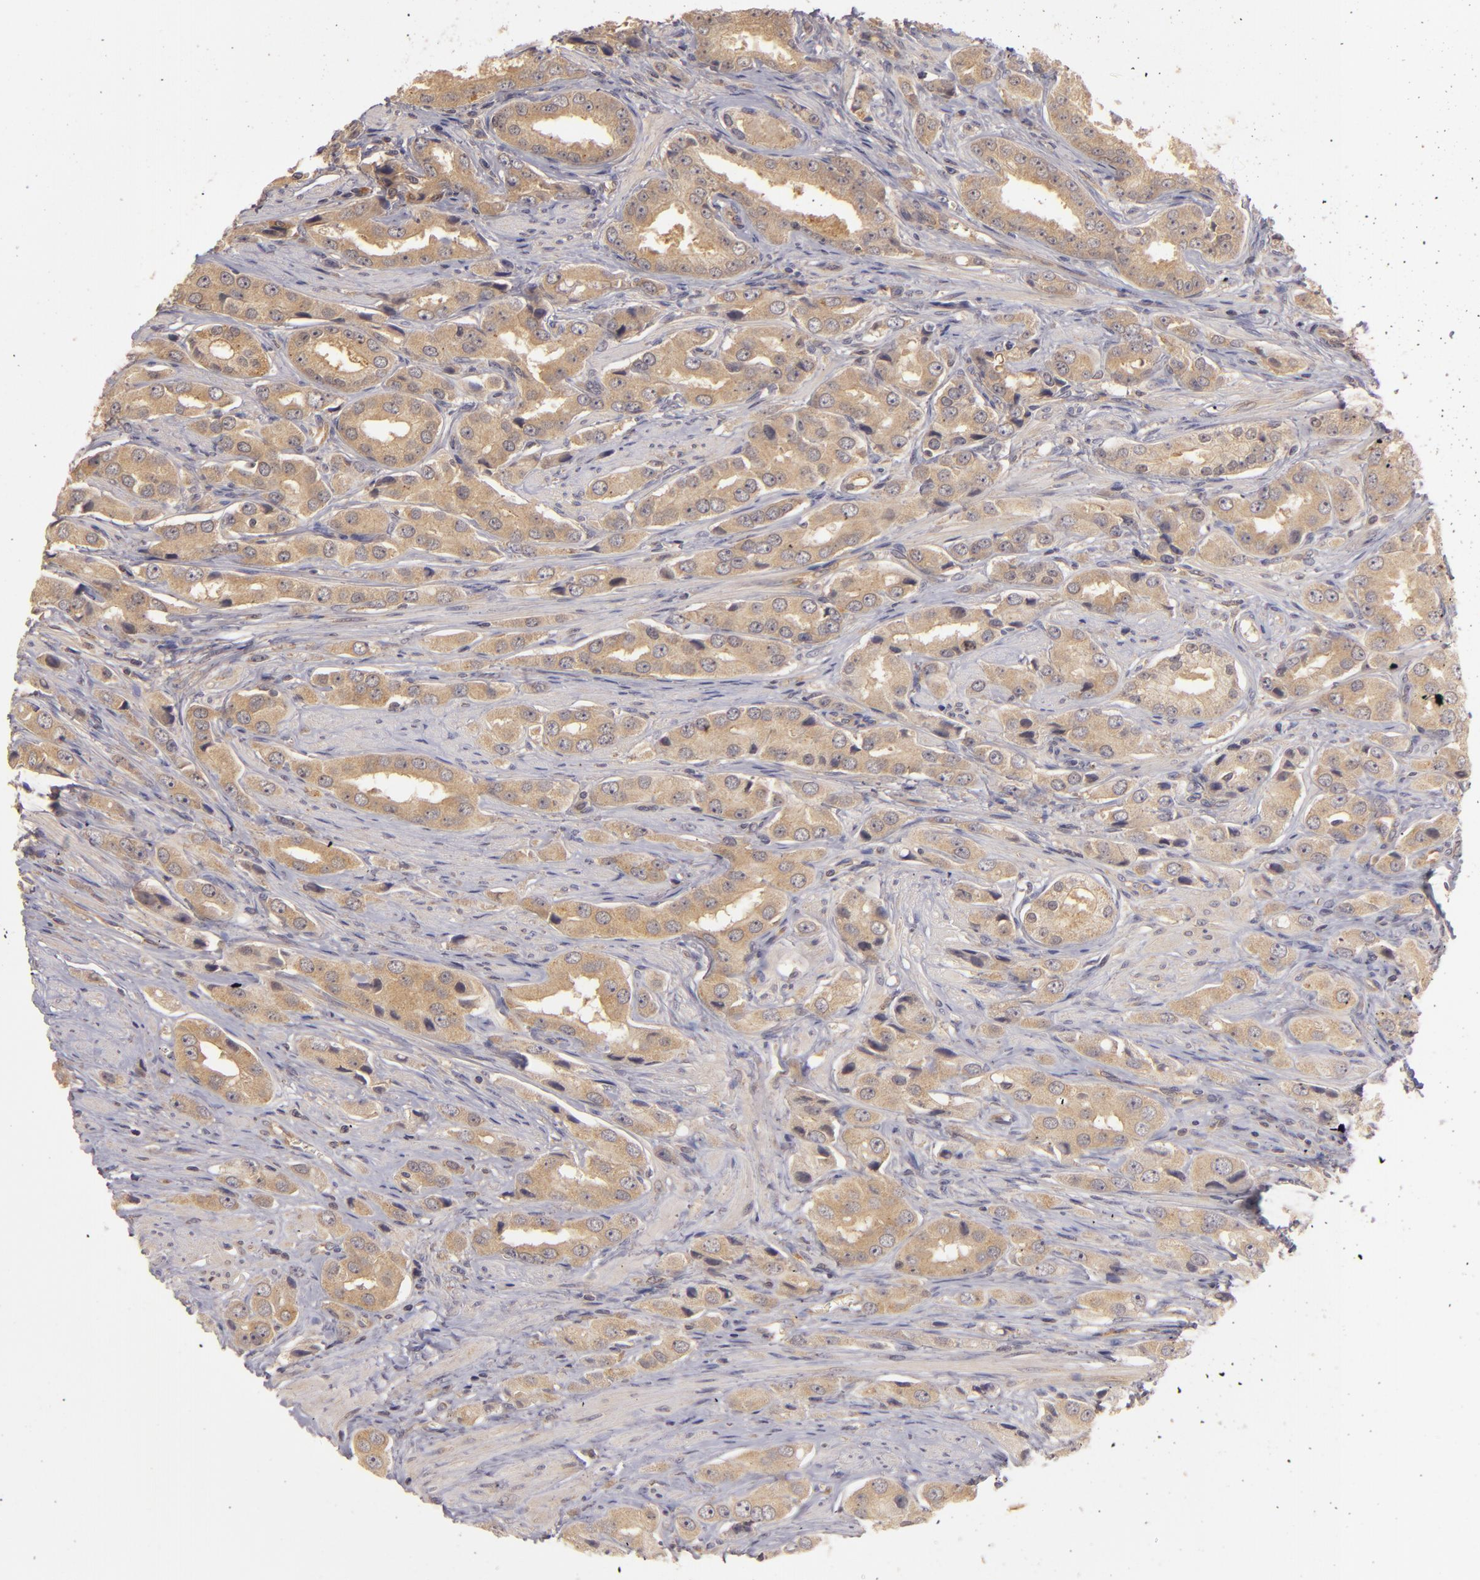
{"staining": {"intensity": "strong", "quantity": ">75%", "location": "cytoplasmic/membranous"}, "tissue": "prostate cancer", "cell_type": "Tumor cells", "image_type": "cancer", "snomed": [{"axis": "morphology", "description": "Adenocarcinoma, Medium grade"}, {"axis": "topography", "description": "Prostate"}], "caption": "Protein expression analysis of medium-grade adenocarcinoma (prostate) exhibits strong cytoplasmic/membranous staining in about >75% of tumor cells.", "gene": "PRKCD", "patient": {"sex": "male", "age": 53}}